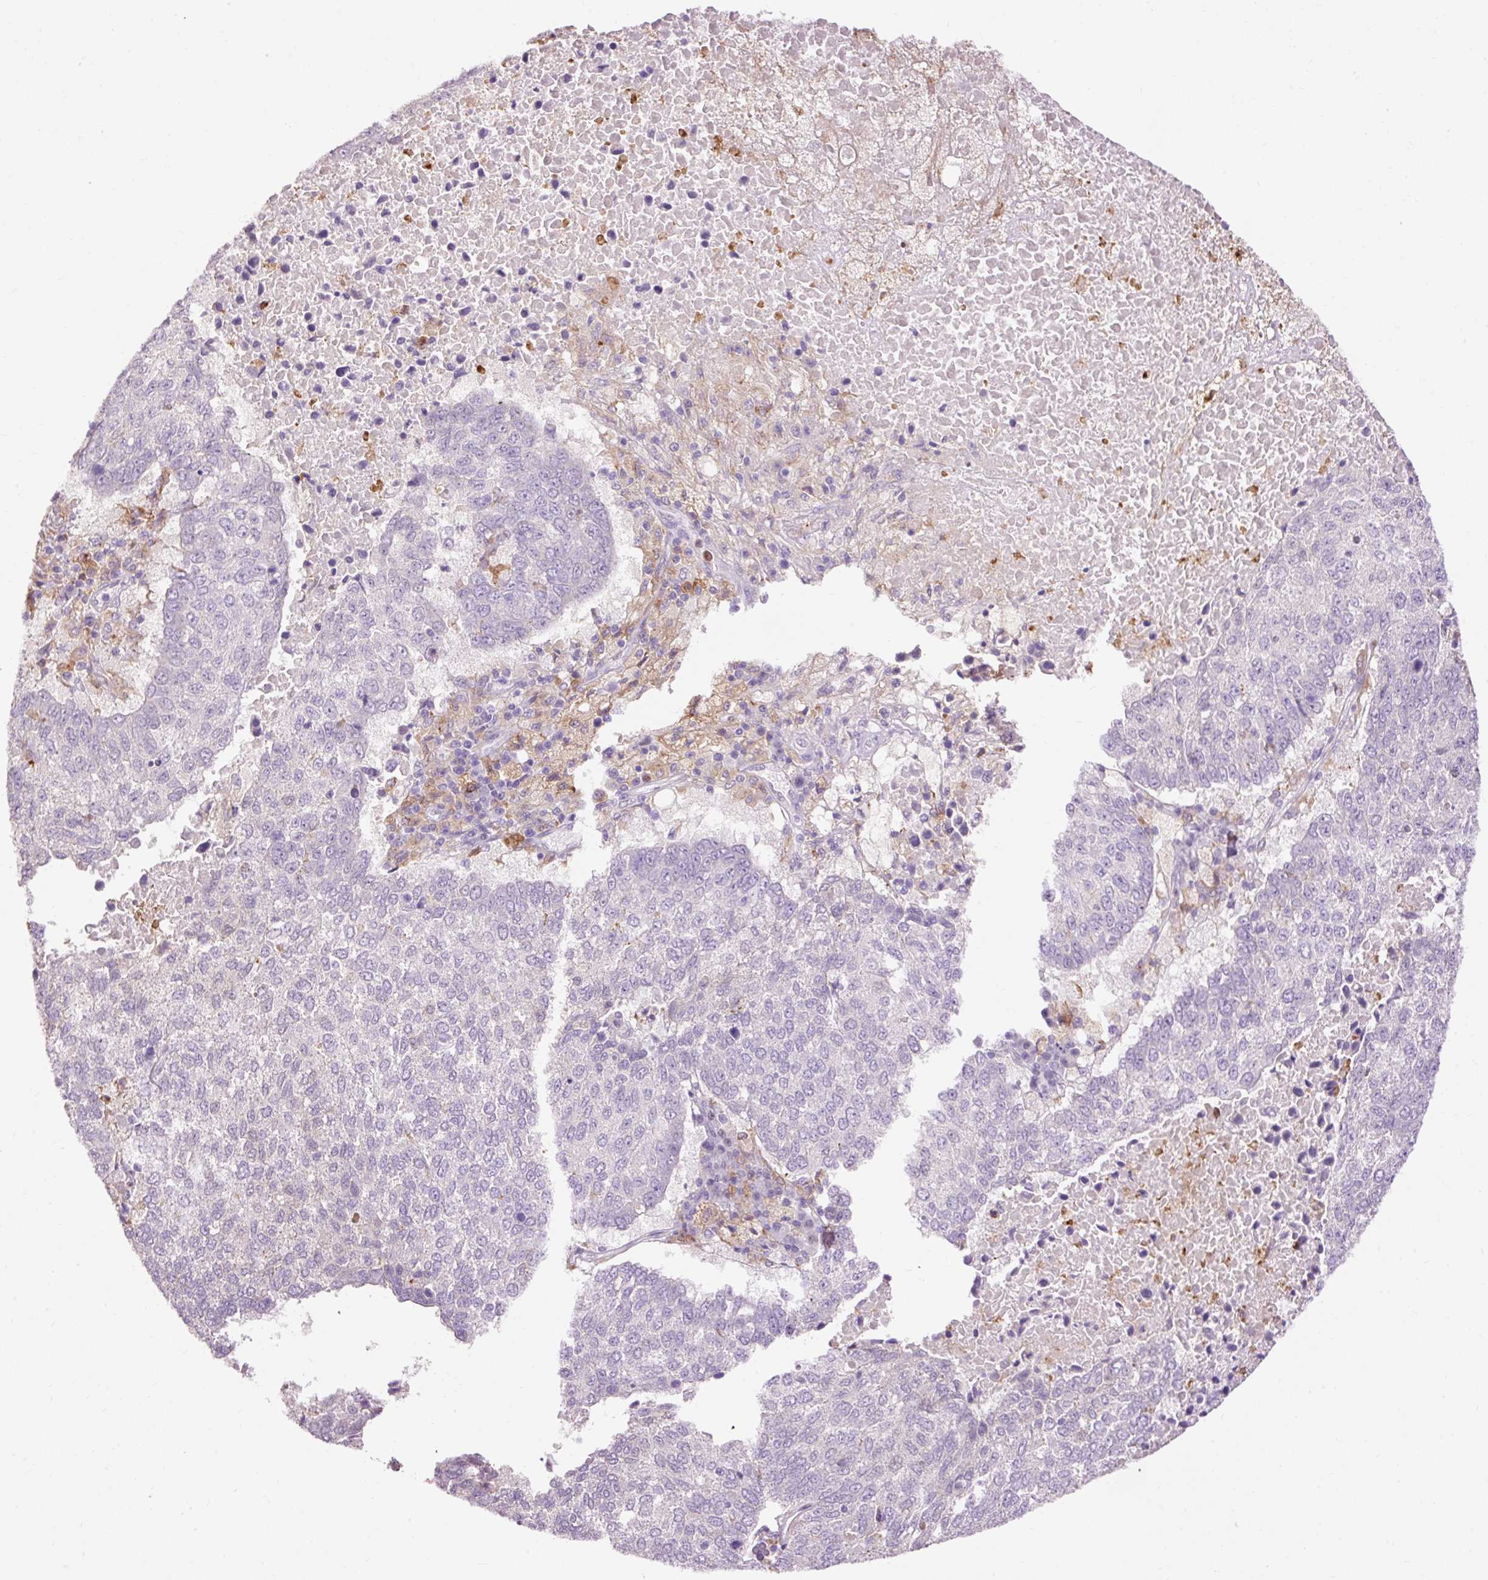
{"staining": {"intensity": "negative", "quantity": "none", "location": "none"}, "tissue": "lung cancer", "cell_type": "Tumor cells", "image_type": "cancer", "snomed": [{"axis": "morphology", "description": "Squamous cell carcinoma, NOS"}, {"axis": "topography", "description": "Lung"}], "caption": "Immunohistochemistry photomicrograph of human lung cancer stained for a protein (brown), which reveals no expression in tumor cells. (Brightfield microscopy of DAB immunohistochemistry at high magnification).", "gene": "LY86", "patient": {"sex": "male", "age": 73}}